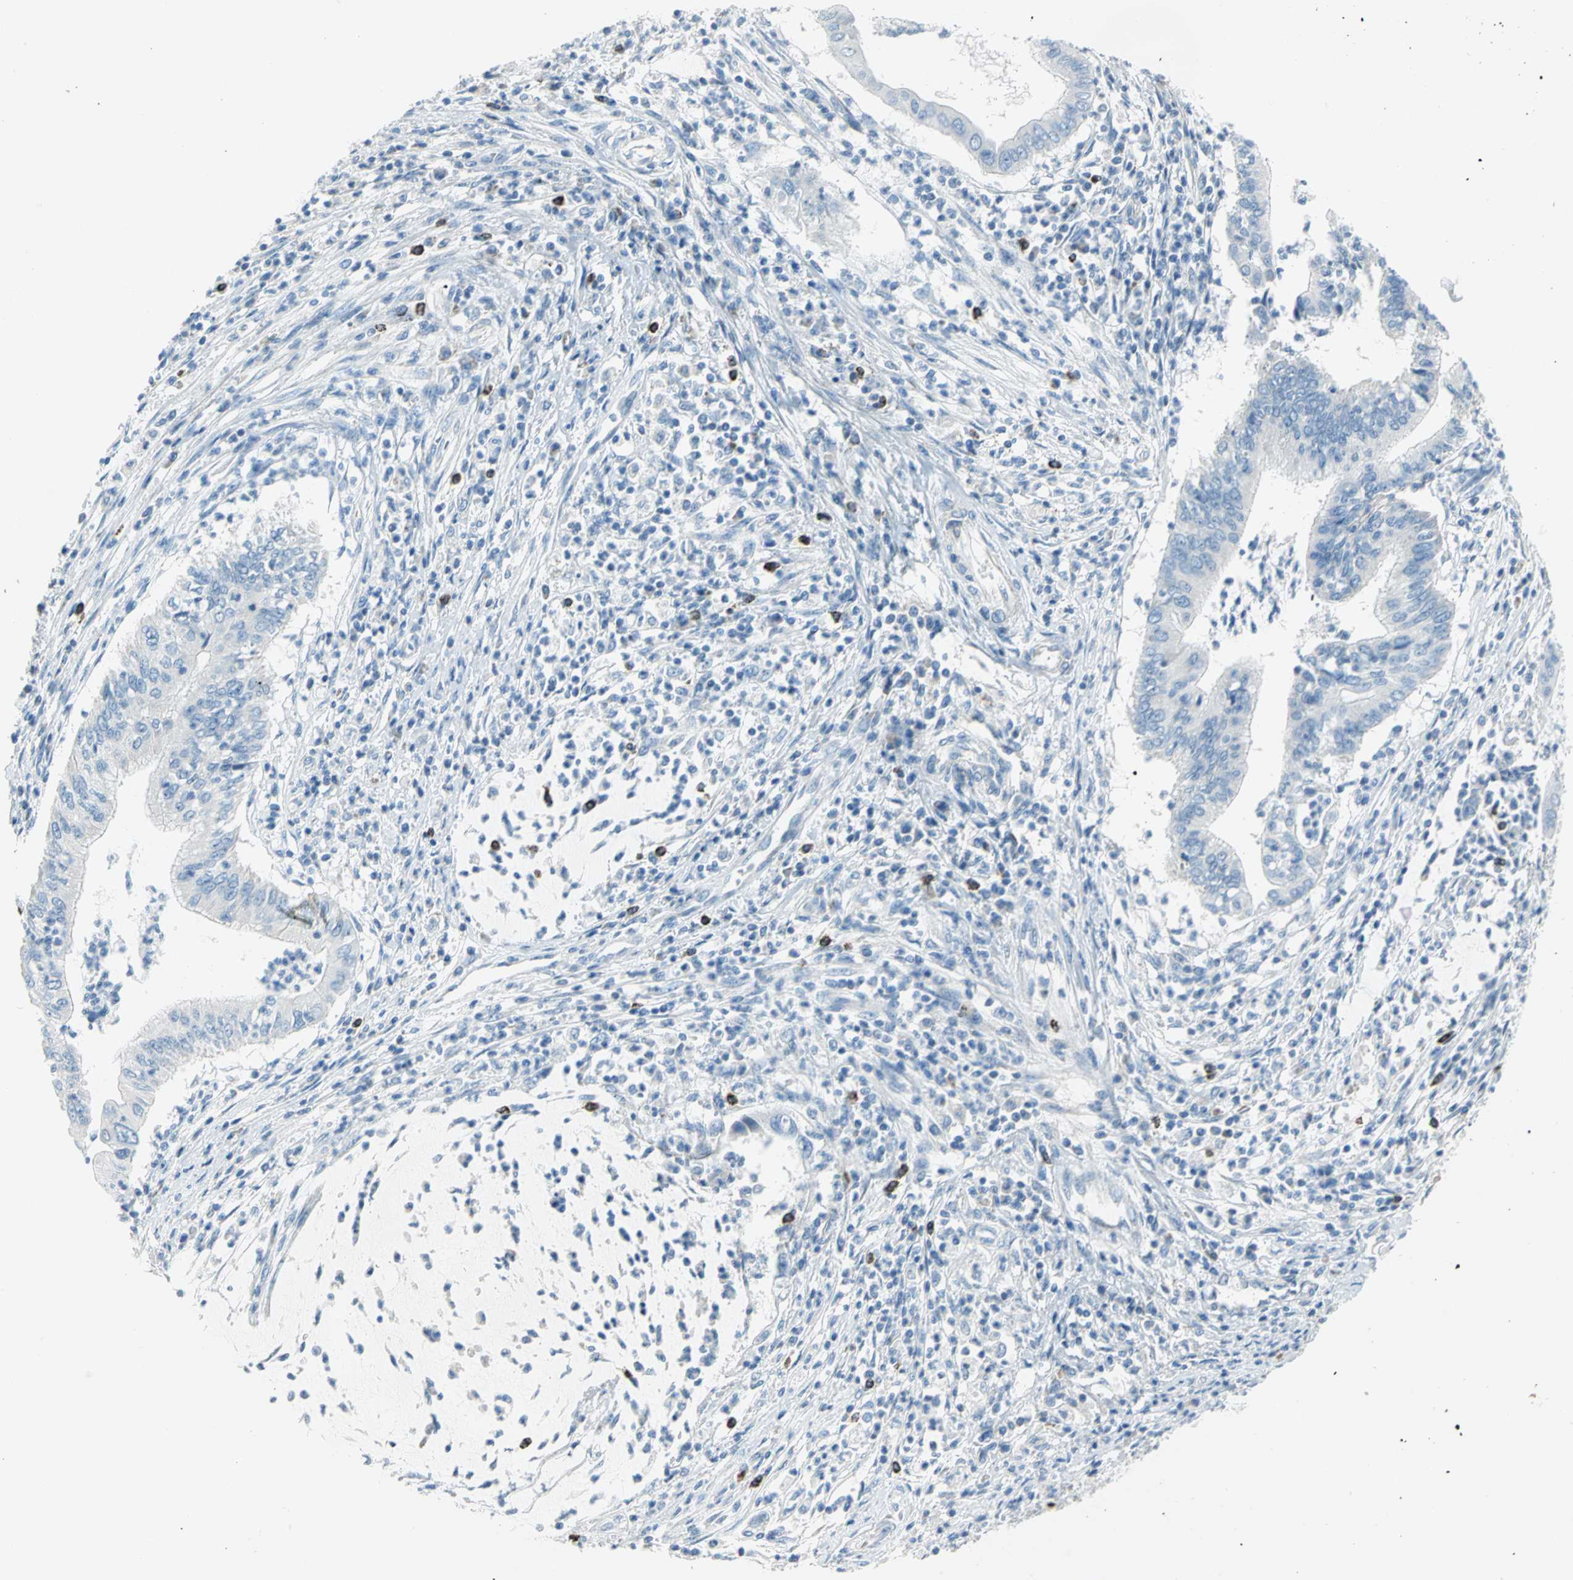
{"staining": {"intensity": "negative", "quantity": "none", "location": "none"}, "tissue": "cervical cancer", "cell_type": "Tumor cells", "image_type": "cancer", "snomed": [{"axis": "morphology", "description": "Adenocarcinoma, NOS"}, {"axis": "topography", "description": "Cervix"}], "caption": "This is an IHC micrograph of human cervical cancer (adenocarcinoma). There is no staining in tumor cells.", "gene": "ALOX15", "patient": {"sex": "female", "age": 36}}